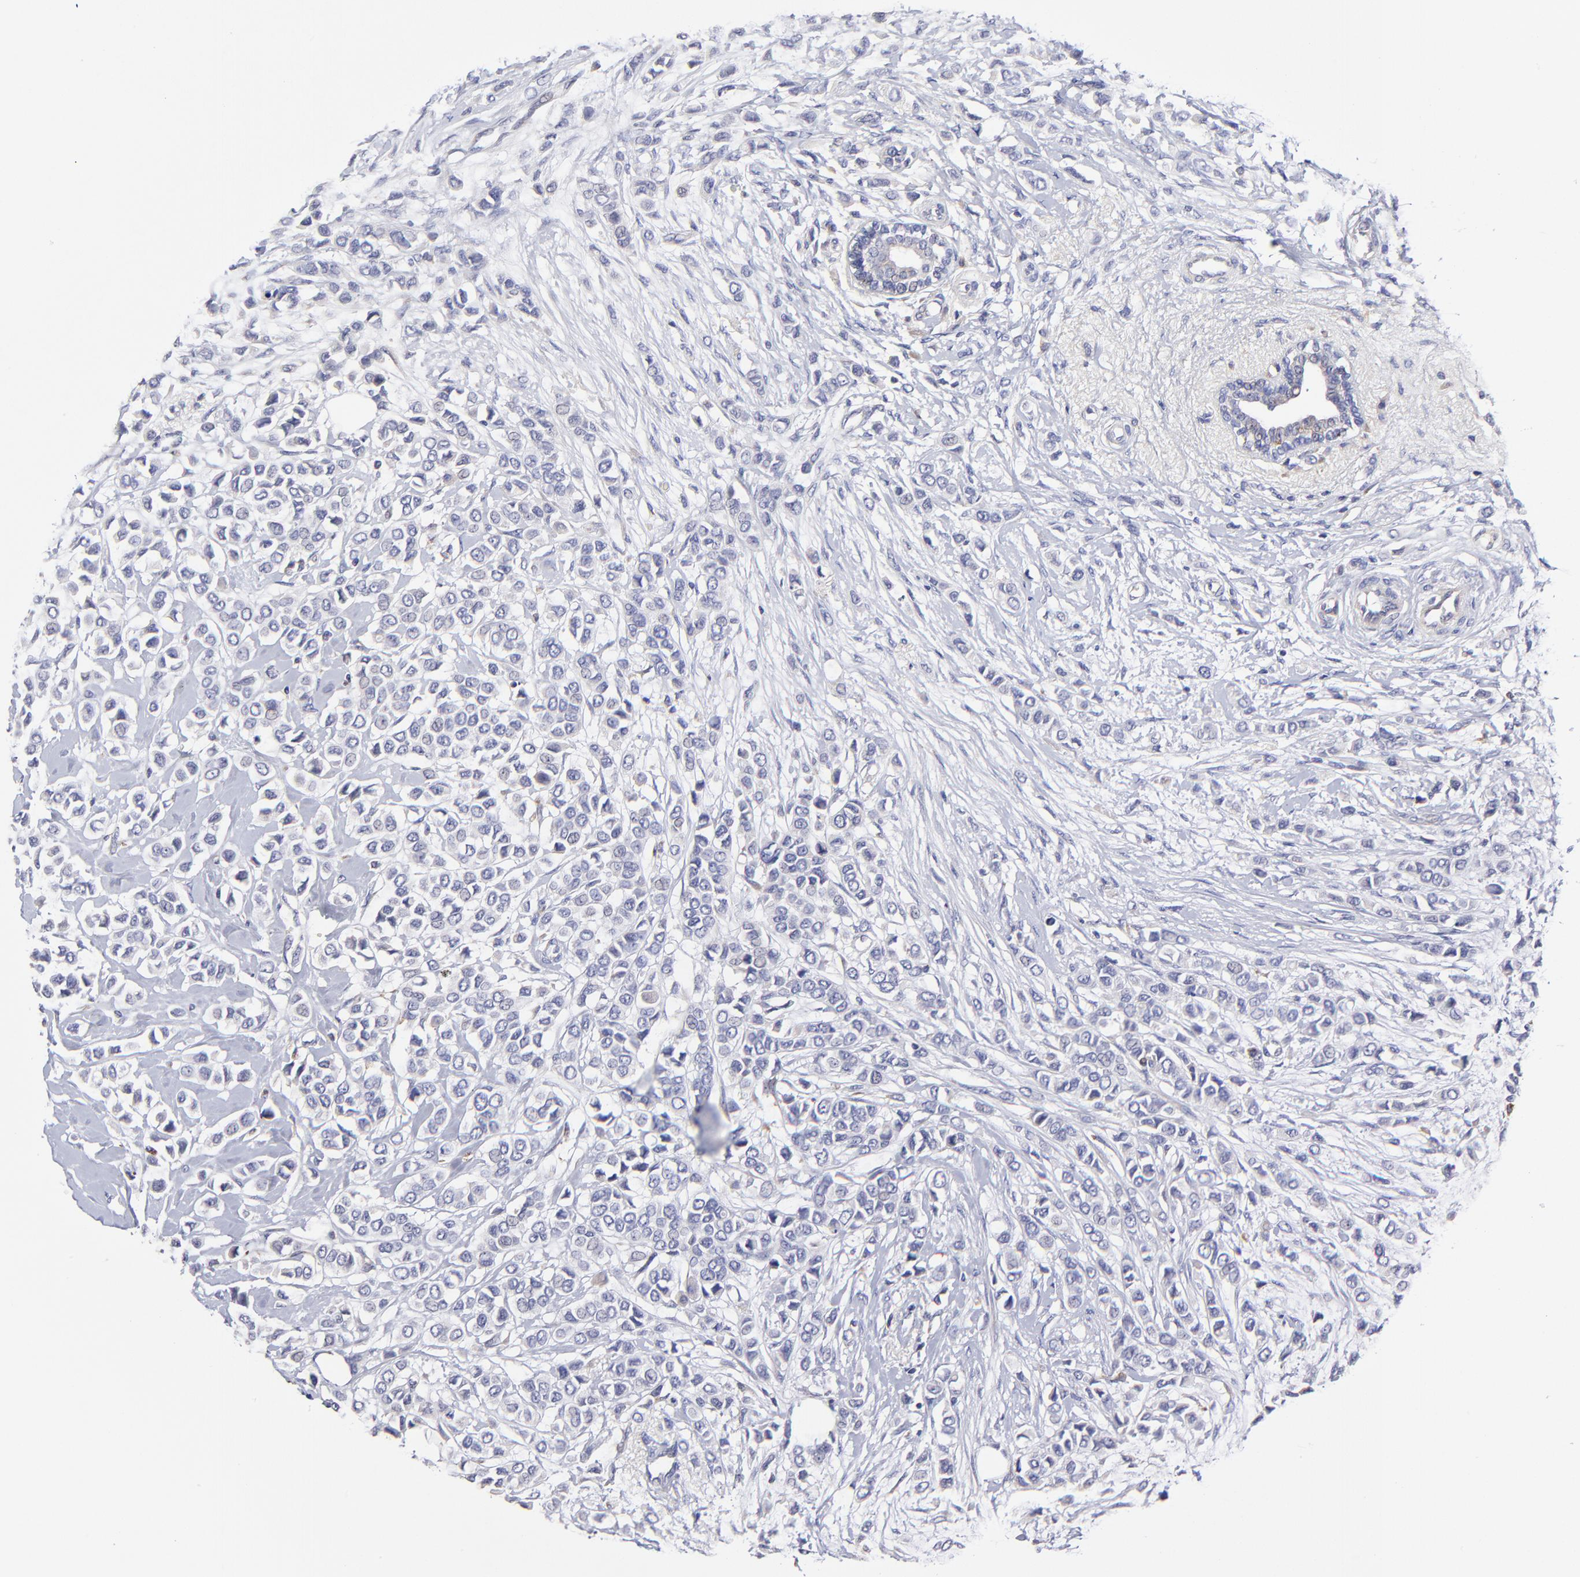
{"staining": {"intensity": "negative", "quantity": "none", "location": "none"}, "tissue": "breast cancer", "cell_type": "Tumor cells", "image_type": "cancer", "snomed": [{"axis": "morphology", "description": "Lobular carcinoma"}, {"axis": "topography", "description": "Breast"}], "caption": "Tumor cells are negative for brown protein staining in breast lobular carcinoma.", "gene": "GCSAM", "patient": {"sex": "female", "age": 51}}